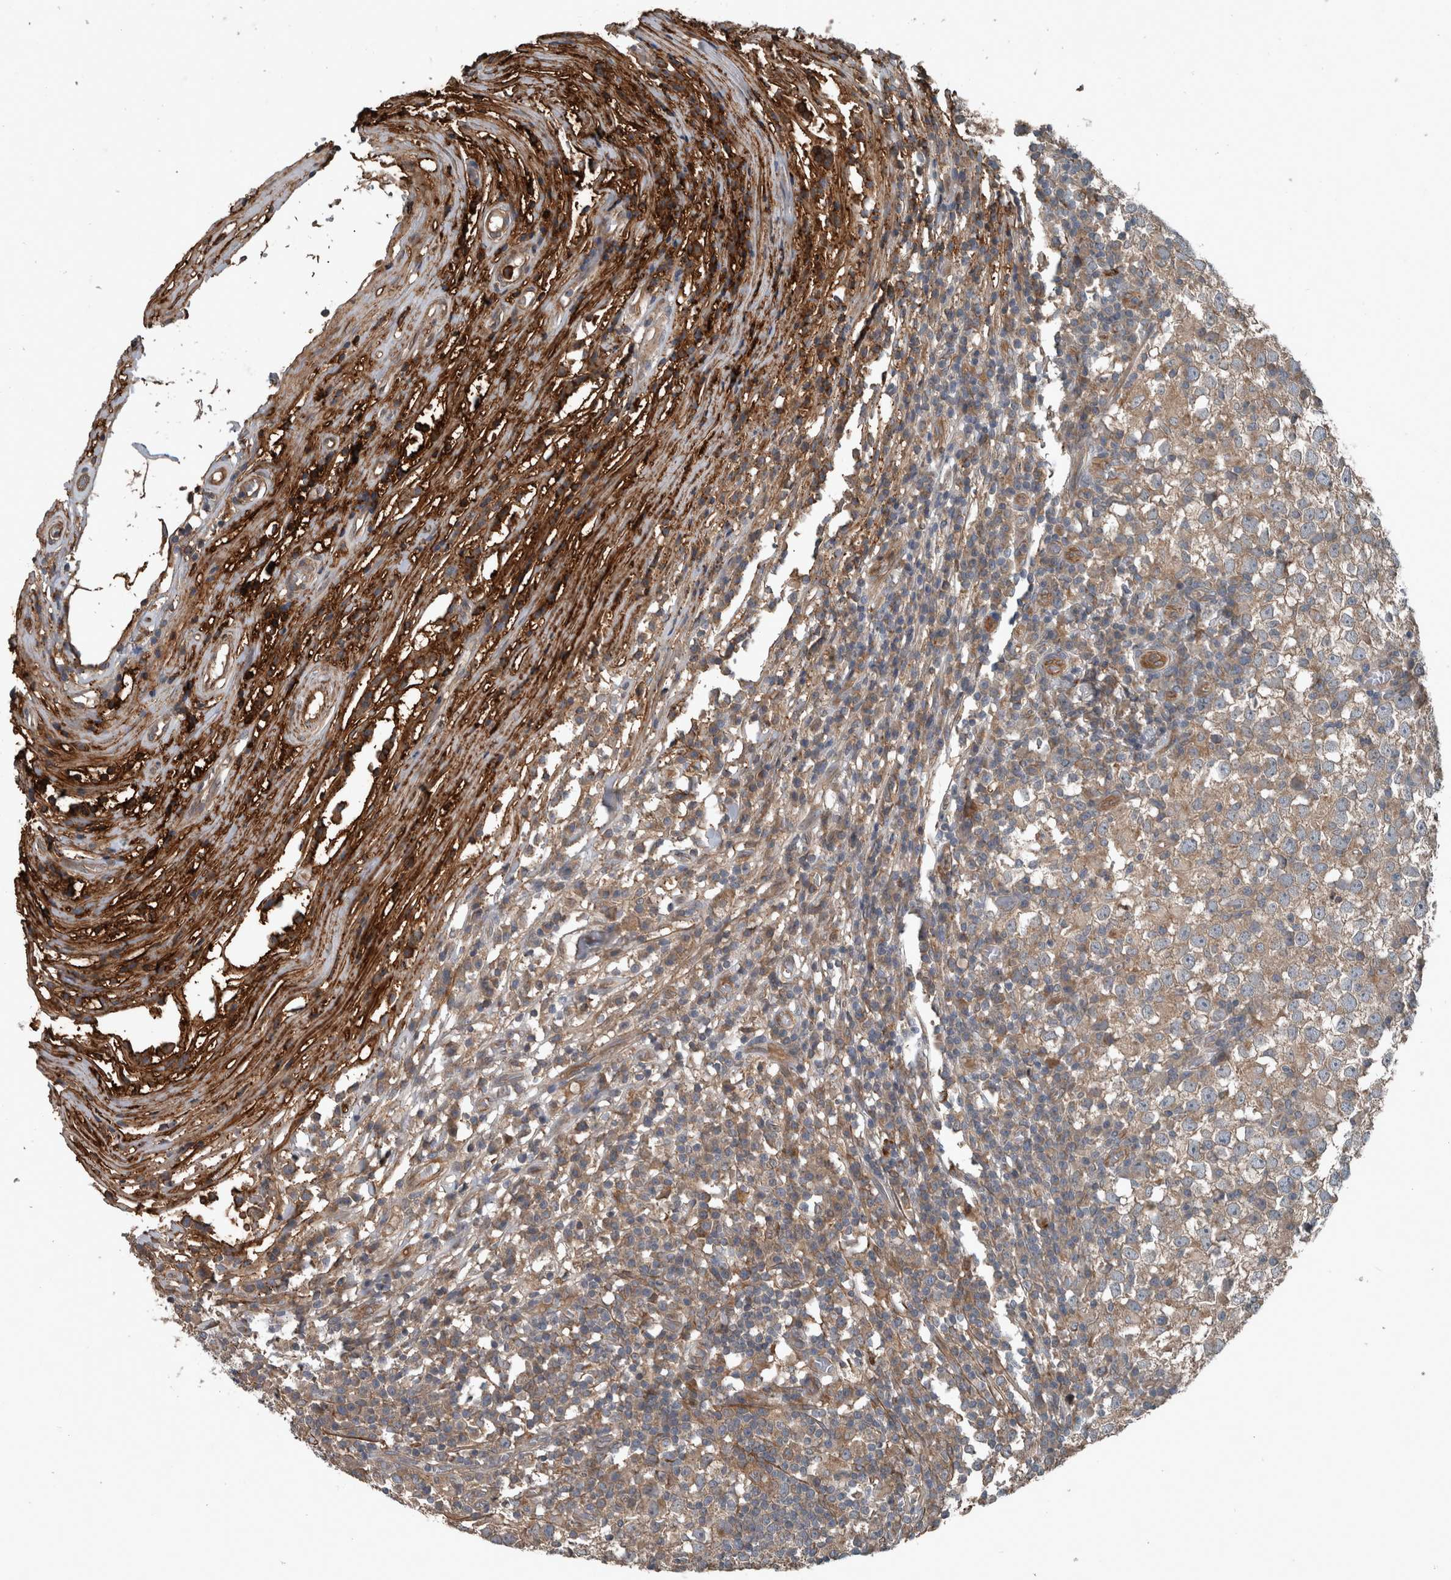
{"staining": {"intensity": "weak", "quantity": ">75%", "location": "cytoplasmic/membranous"}, "tissue": "testis cancer", "cell_type": "Tumor cells", "image_type": "cancer", "snomed": [{"axis": "morphology", "description": "Seminoma, NOS"}, {"axis": "topography", "description": "Testis"}], "caption": "Immunohistochemistry of human seminoma (testis) demonstrates low levels of weak cytoplasmic/membranous staining in about >75% of tumor cells. Immunohistochemistry (ihc) stains the protein in brown and the nuclei are stained blue.", "gene": "EXOC8", "patient": {"sex": "male", "age": 65}}